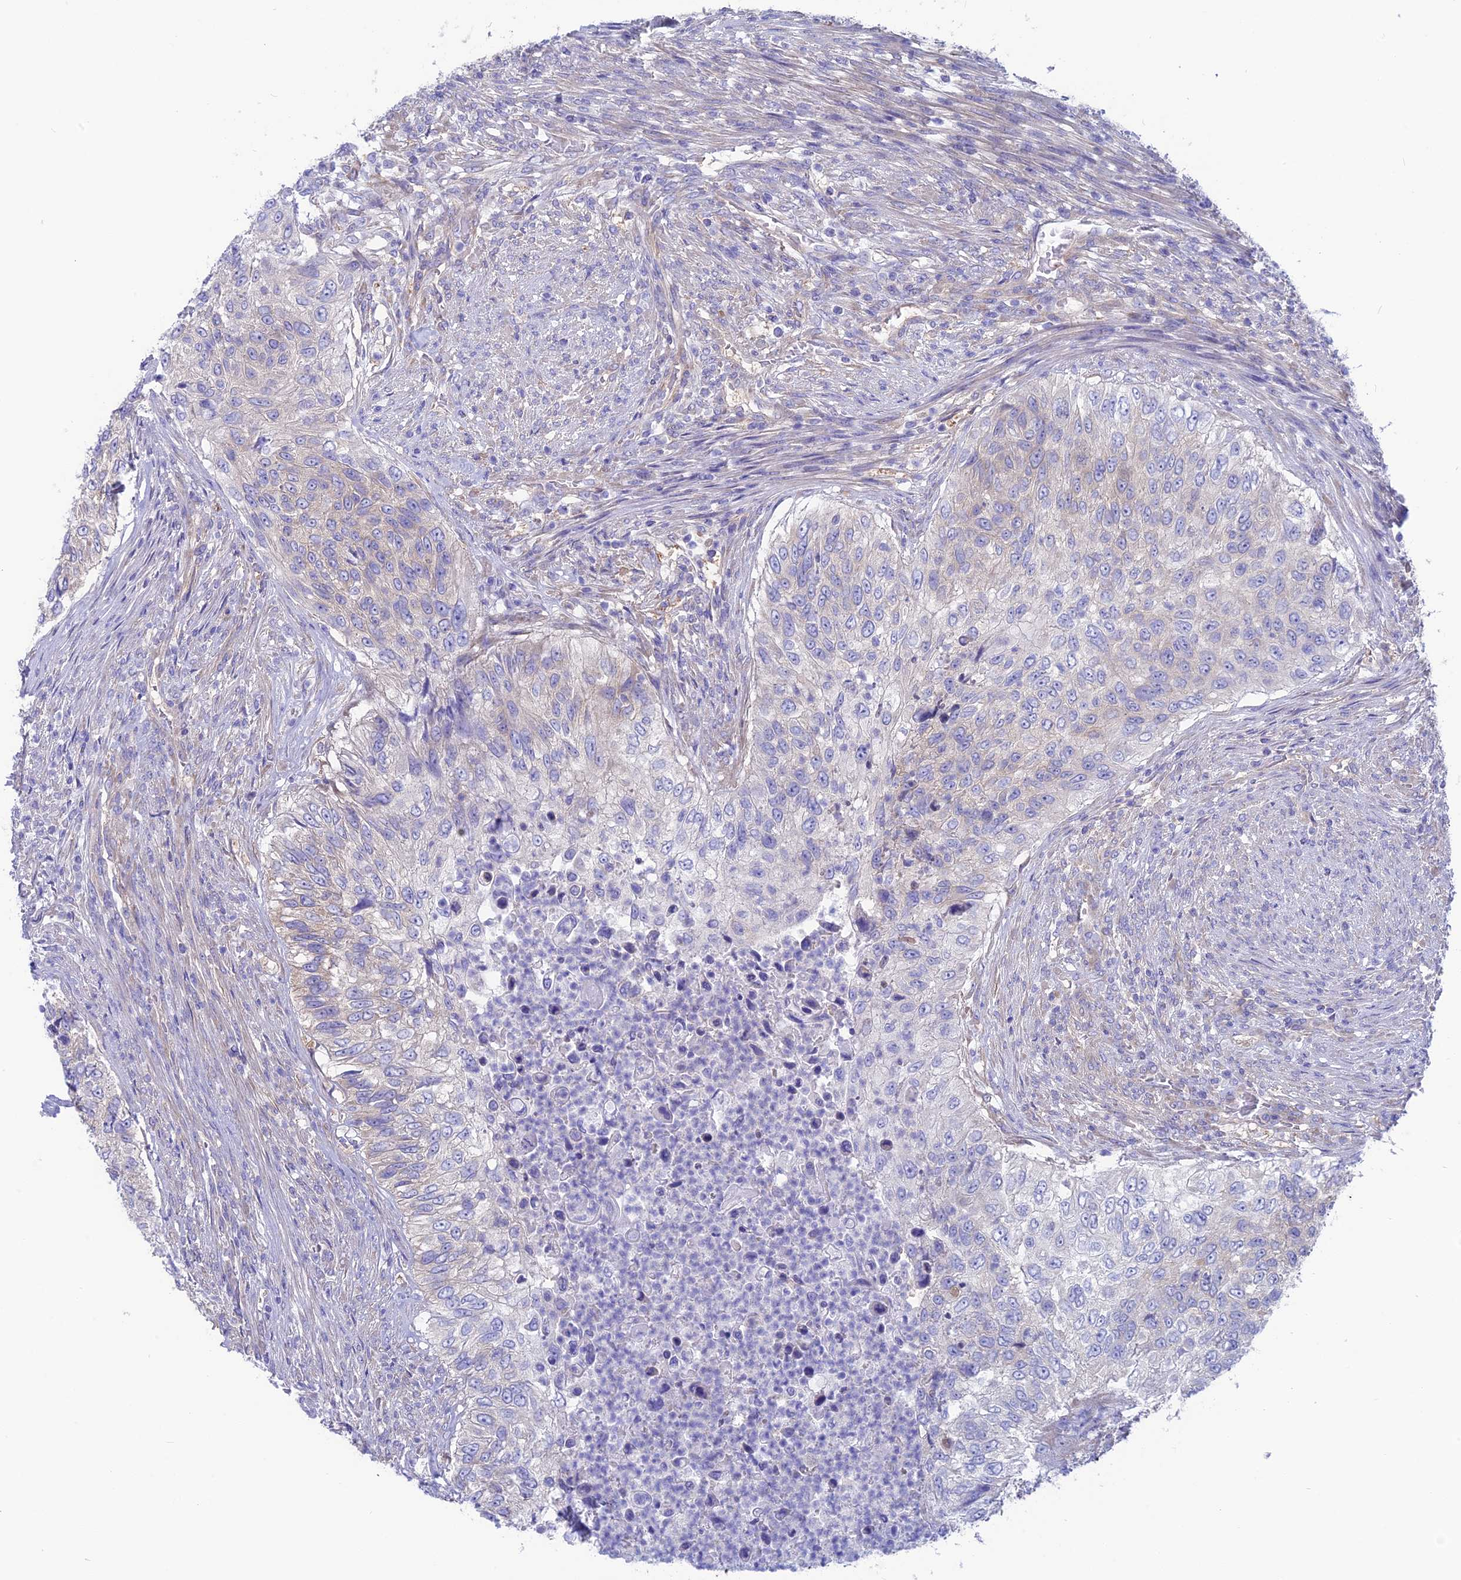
{"staining": {"intensity": "negative", "quantity": "none", "location": "none"}, "tissue": "urothelial cancer", "cell_type": "Tumor cells", "image_type": "cancer", "snomed": [{"axis": "morphology", "description": "Urothelial carcinoma, High grade"}, {"axis": "topography", "description": "Urinary bladder"}], "caption": "Immunohistochemistry (IHC) photomicrograph of urothelial cancer stained for a protein (brown), which exhibits no positivity in tumor cells.", "gene": "LZTFL1", "patient": {"sex": "female", "age": 60}}